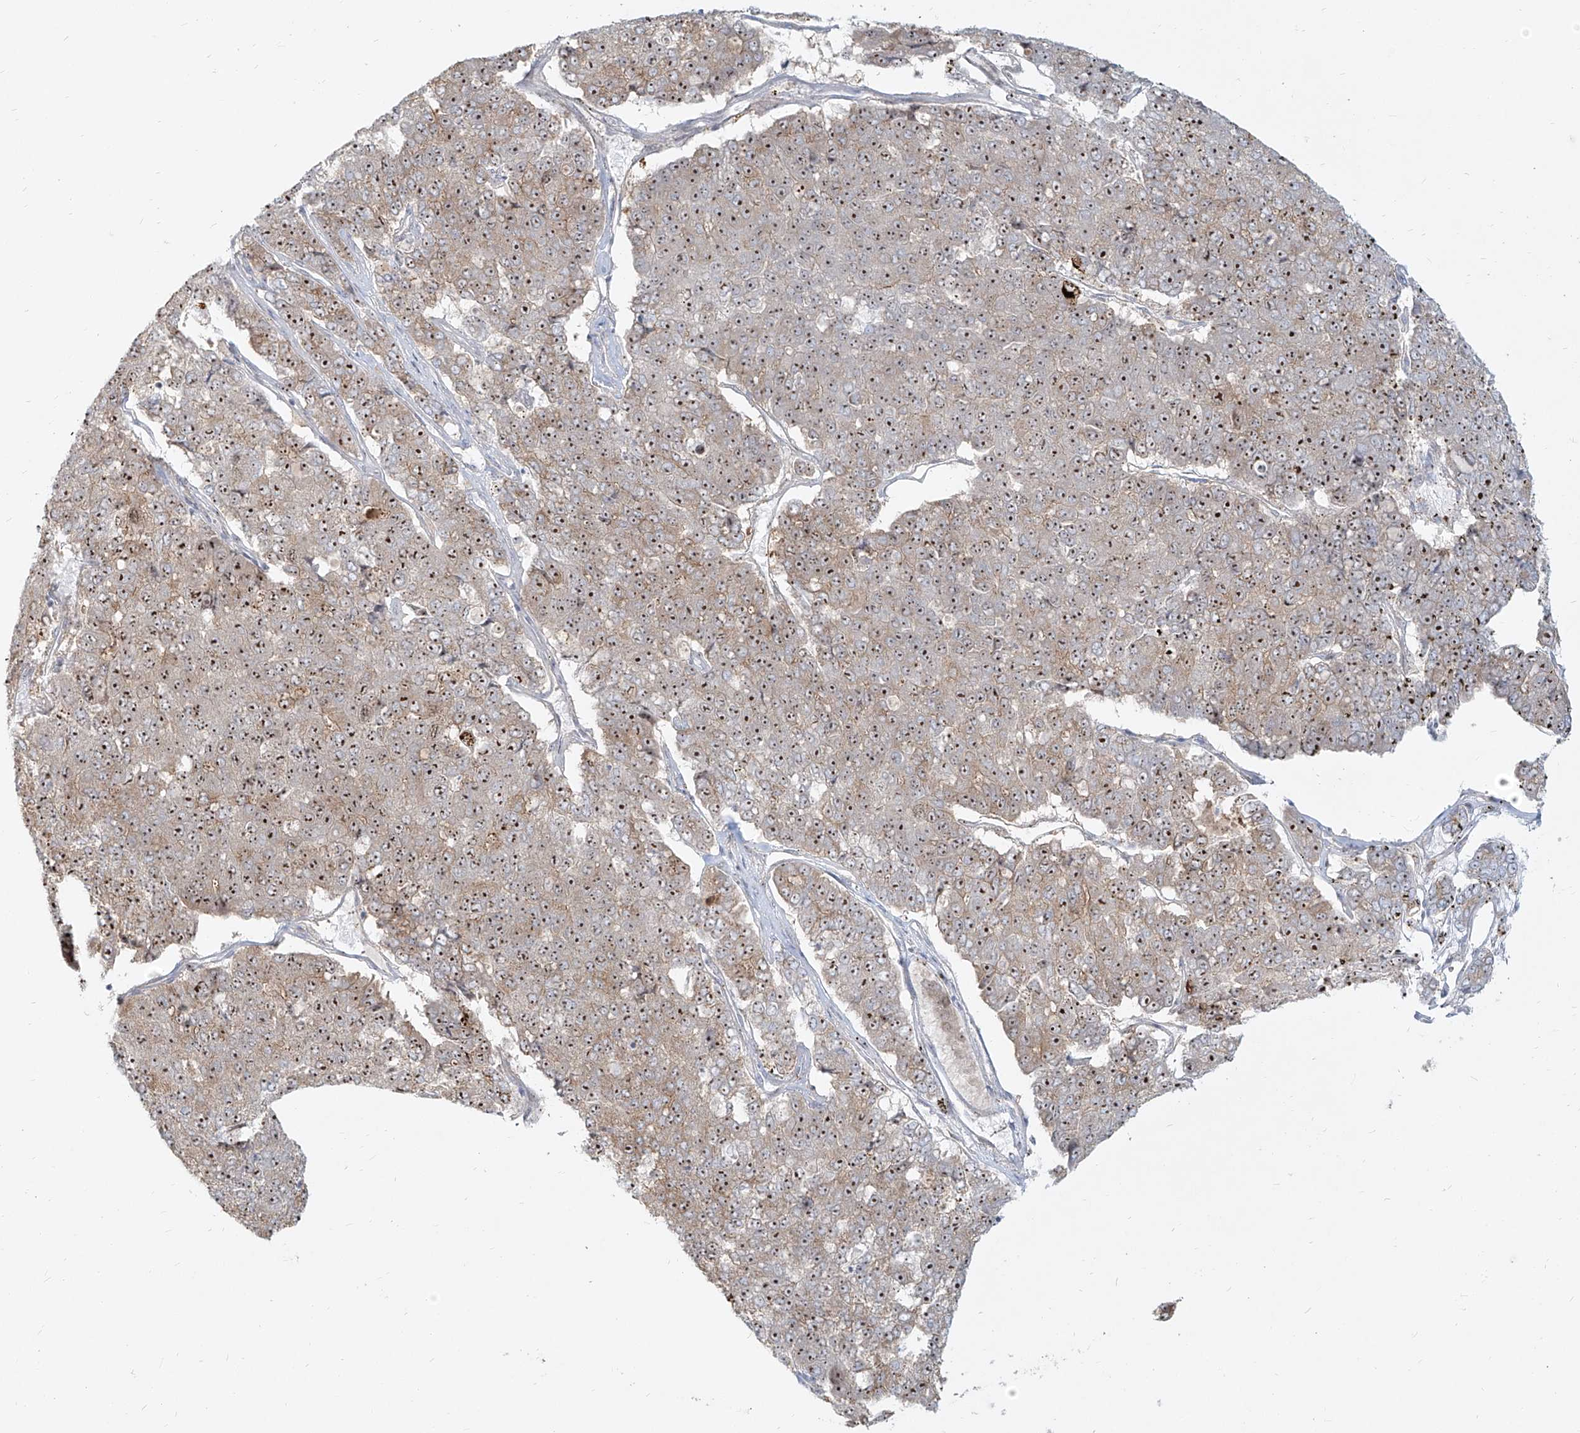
{"staining": {"intensity": "moderate", "quantity": ">75%", "location": "cytoplasmic/membranous,nuclear"}, "tissue": "pancreatic cancer", "cell_type": "Tumor cells", "image_type": "cancer", "snomed": [{"axis": "morphology", "description": "Adenocarcinoma, NOS"}, {"axis": "topography", "description": "Pancreas"}], "caption": "Immunohistochemical staining of pancreatic adenocarcinoma exhibits medium levels of moderate cytoplasmic/membranous and nuclear positivity in approximately >75% of tumor cells.", "gene": "BYSL", "patient": {"sex": "male", "age": 50}}